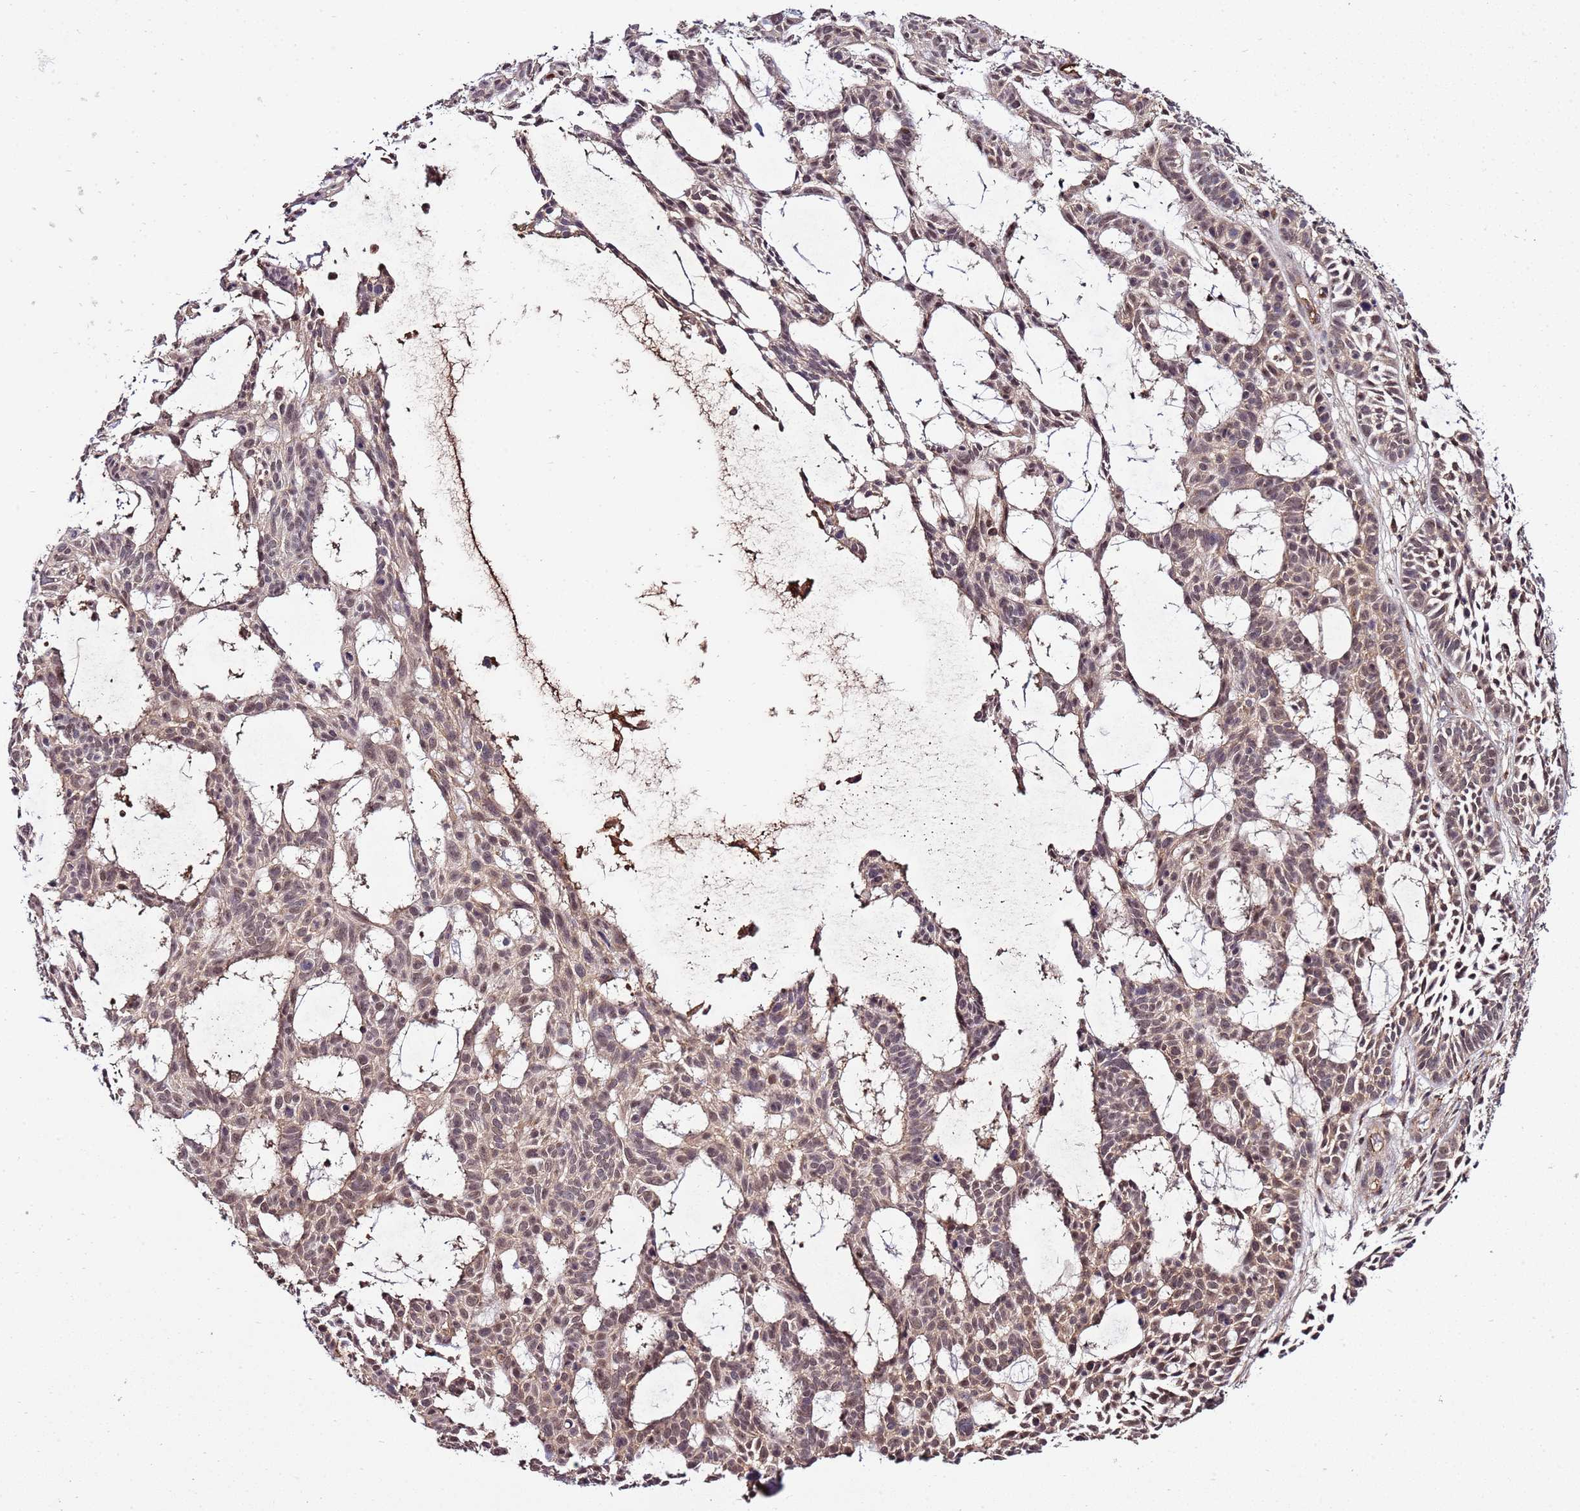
{"staining": {"intensity": "weak", "quantity": "25%-75%", "location": "nuclear"}, "tissue": "skin cancer", "cell_type": "Tumor cells", "image_type": "cancer", "snomed": [{"axis": "morphology", "description": "Basal cell carcinoma"}, {"axis": "topography", "description": "Skin"}], "caption": "Skin basal cell carcinoma was stained to show a protein in brown. There is low levels of weak nuclear staining in about 25%-75% of tumor cells.", "gene": "ZNF624", "patient": {"sex": "male", "age": 89}}